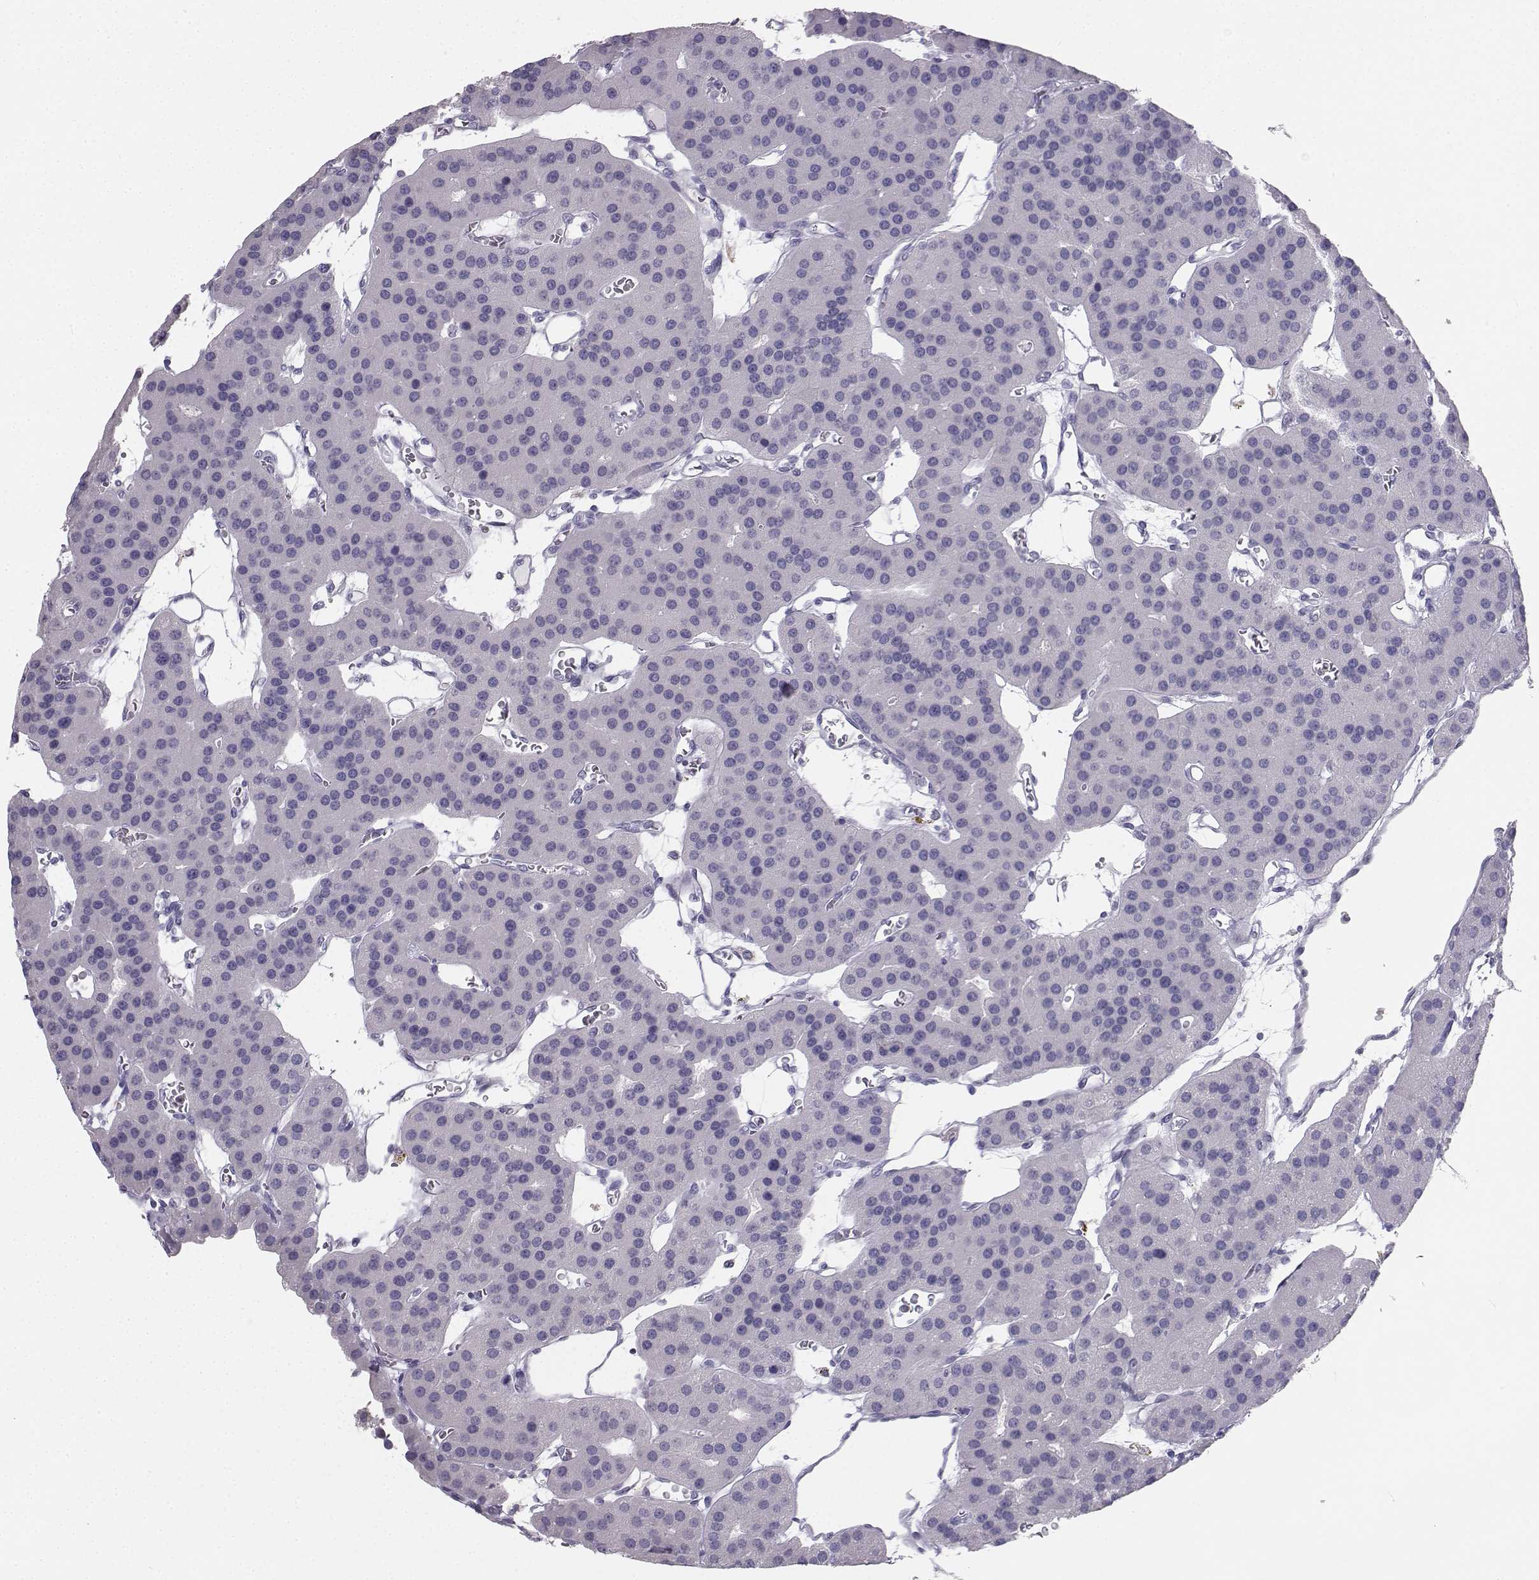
{"staining": {"intensity": "negative", "quantity": "none", "location": "none"}, "tissue": "parathyroid gland", "cell_type": "Glandular cells", "image_type": "normal", "snomed": [{"axis": "morphology", "description": "Normal tissue, NOS"}, {"axis": "morphology", "description": "Adenoma, NOS"}, {"axis": "topography", "description": "Parathyroid gland"}], "caption": "Glandular cells show no significant protein expression in unremarkable parathyroid gland. (DAB IHC with hematoxylin counter stain).", "gene": "SYCE1", "patient": {"sex": "female", "age": 86}}